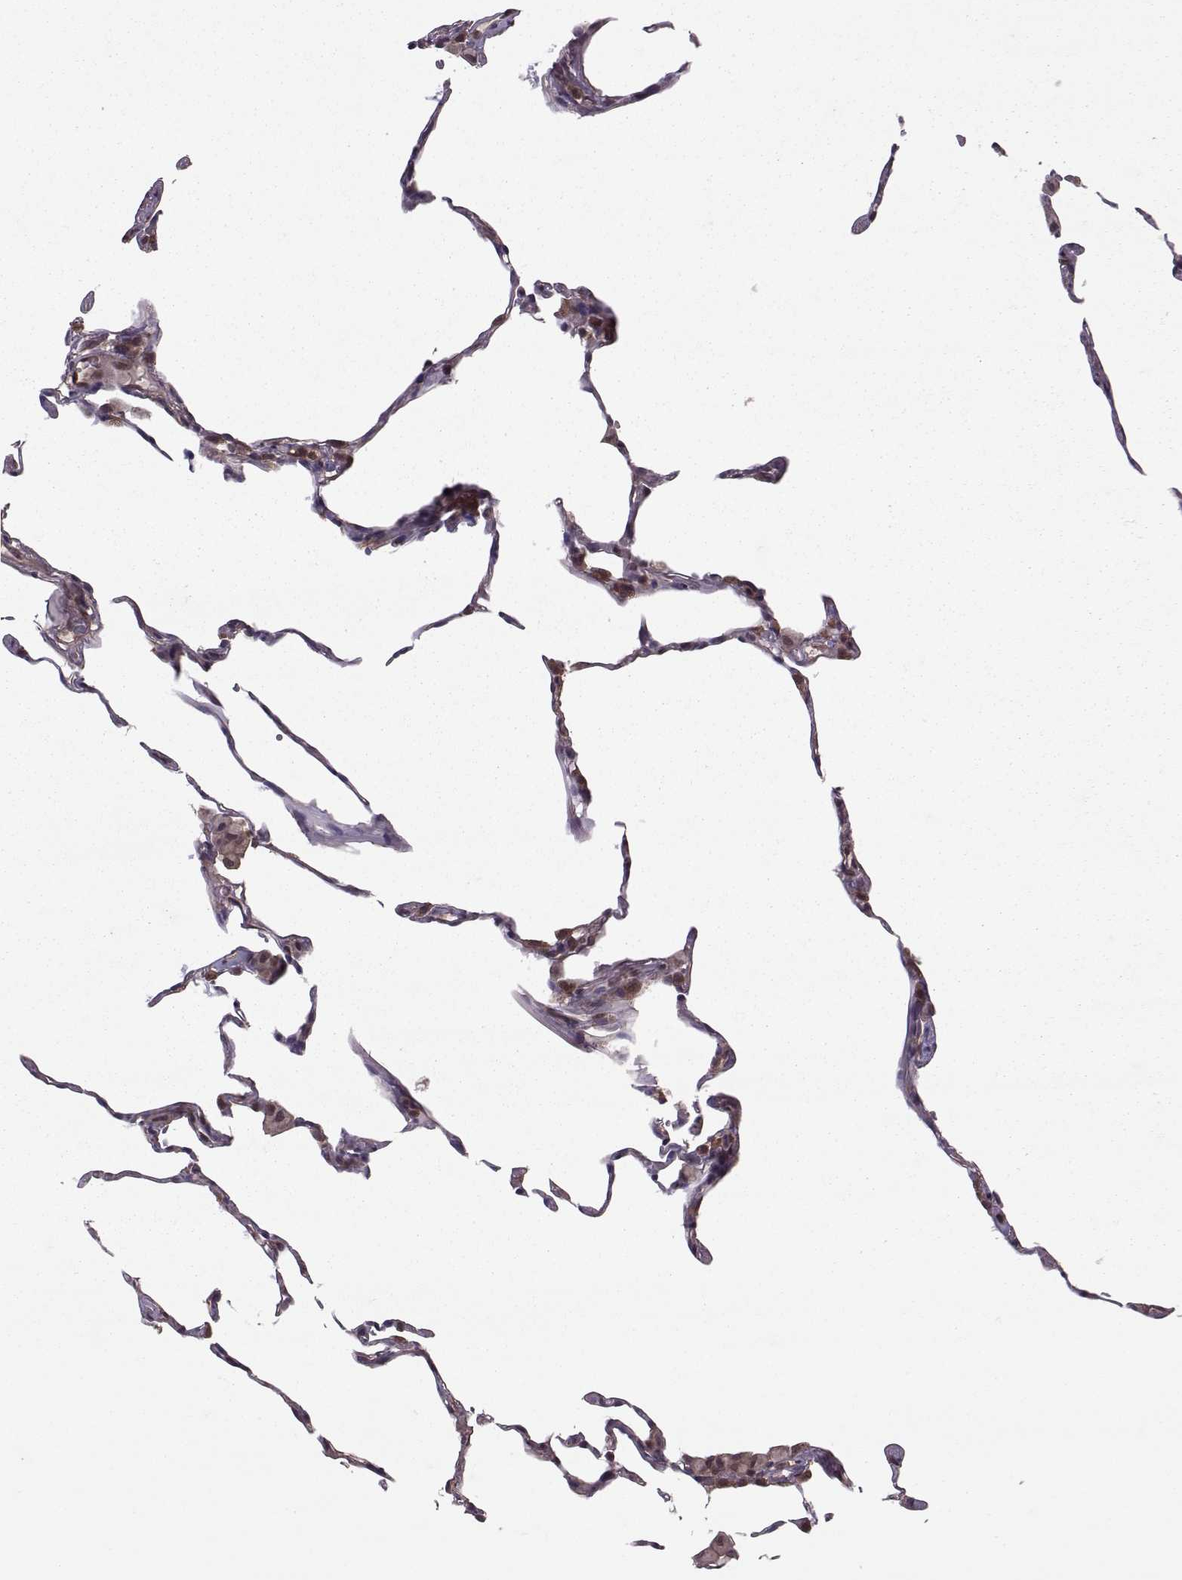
{"staining": {"intensity": "moderate", "quantity": "25%-75%", "location": "cytoplasmic/membranous"}, "tissue": "lung", "cell_type": "Alveolar cells", "image_type": "normal", "snomed": [{"axis": "morphology", "description": "Normal tissue, NOS"}, {"axis": "topography", "description": "Lung"}], "caption": "Approximately 25%-75% of alveolar cells in benign human lung display moderate cytoplasmic/membranous protein positivity as visualized by brown immunohistochemical staining.", "gene": "PPP2R2A", "patient": {"sex": "female", "age": 57}}